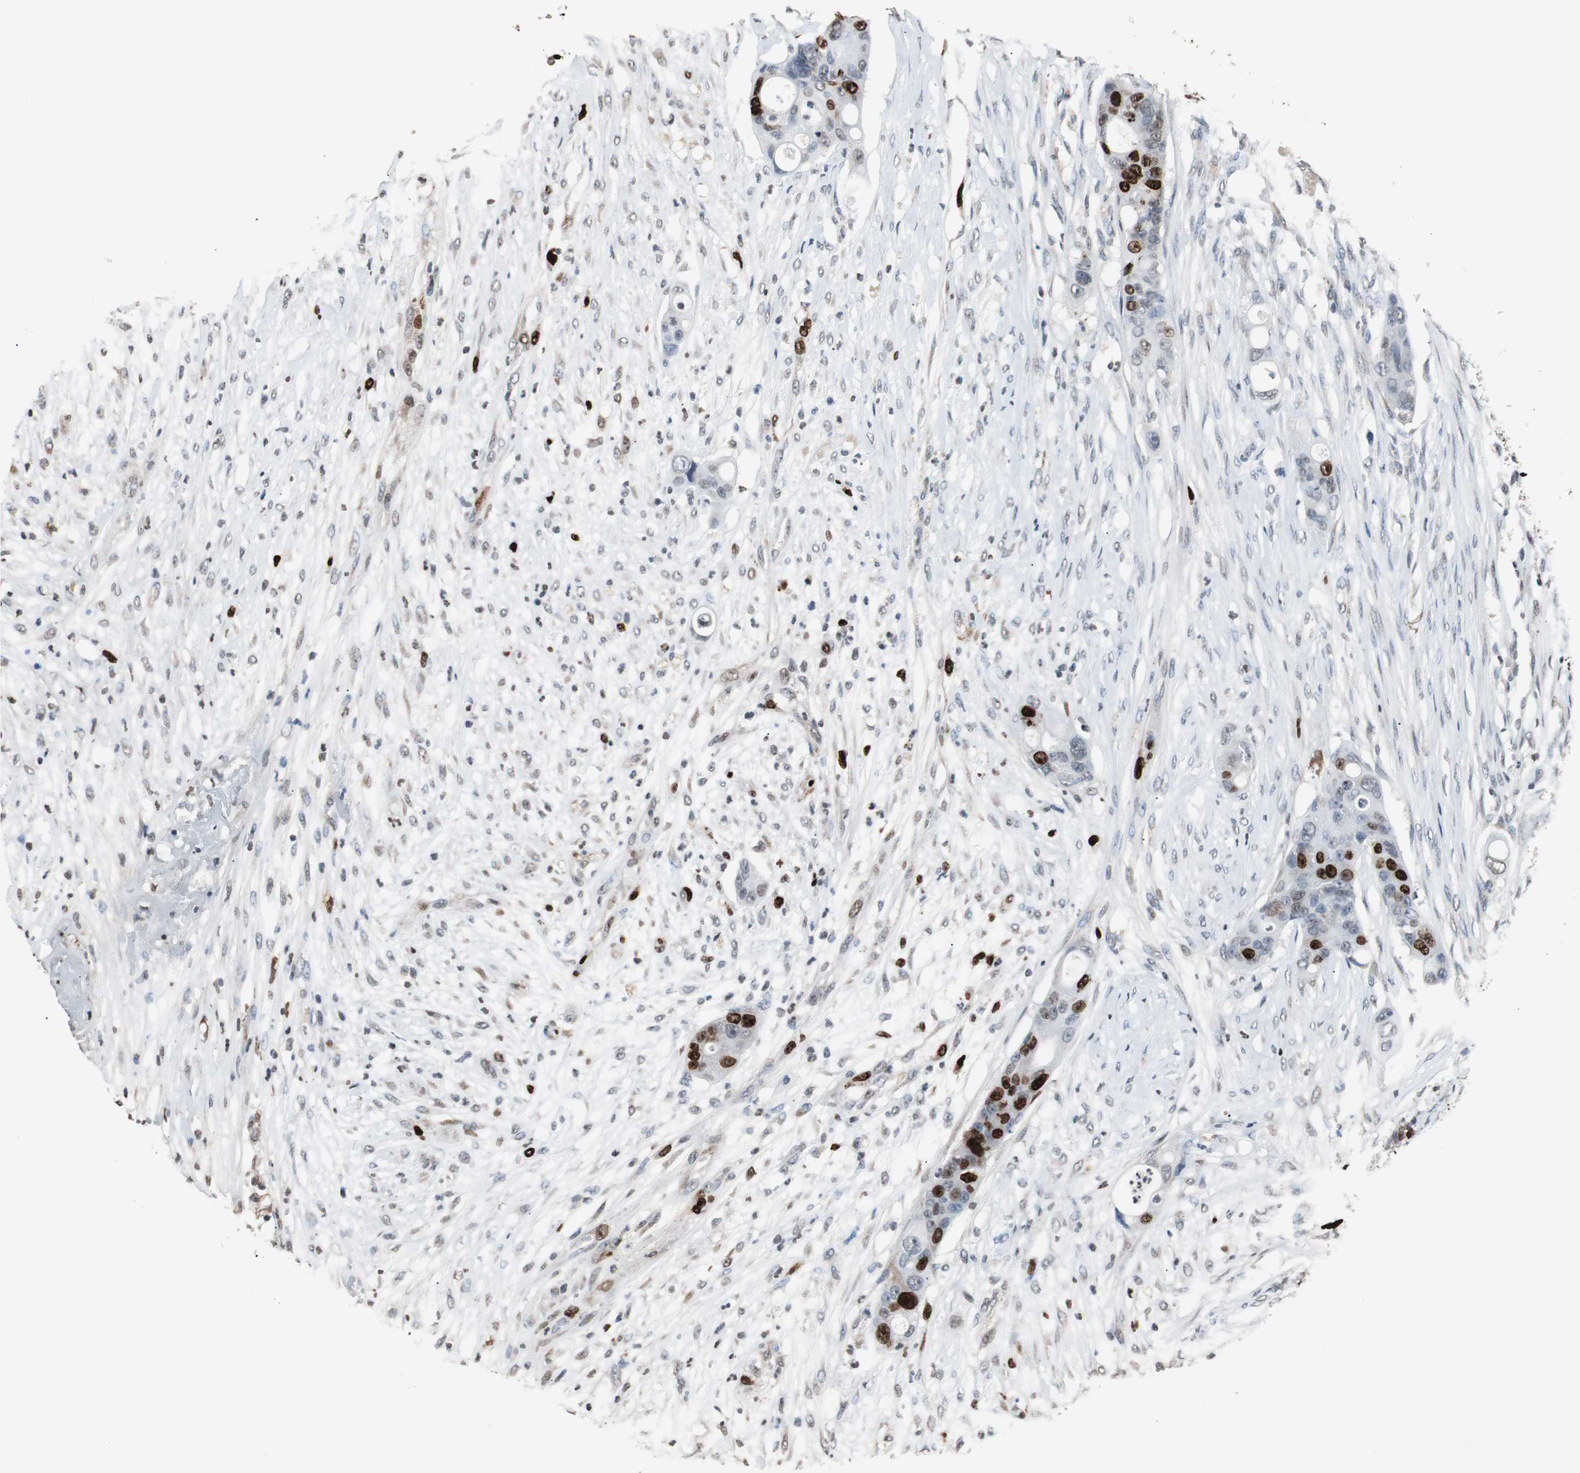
{"staining": {"intensity": "strong", "quantity": "25%-75%", "location": "nuclear"}, "tissue": "colorectal cancer", "cell_type": "Tumor cells", "image_type": "cancer", "snomed": [{"axis": "morphology", "description": "Adenocarcinoma, NOS"}, {"axis": "topography", "description": "Colon"}], "caption": "The immunohistochemical stain highlights strong nuclear positivity in tumor cells of colorectal cancer (adenocarcinoma) tissue.", "gene": "TOP2A", "patient": {"sex": "female", "age": 57}}